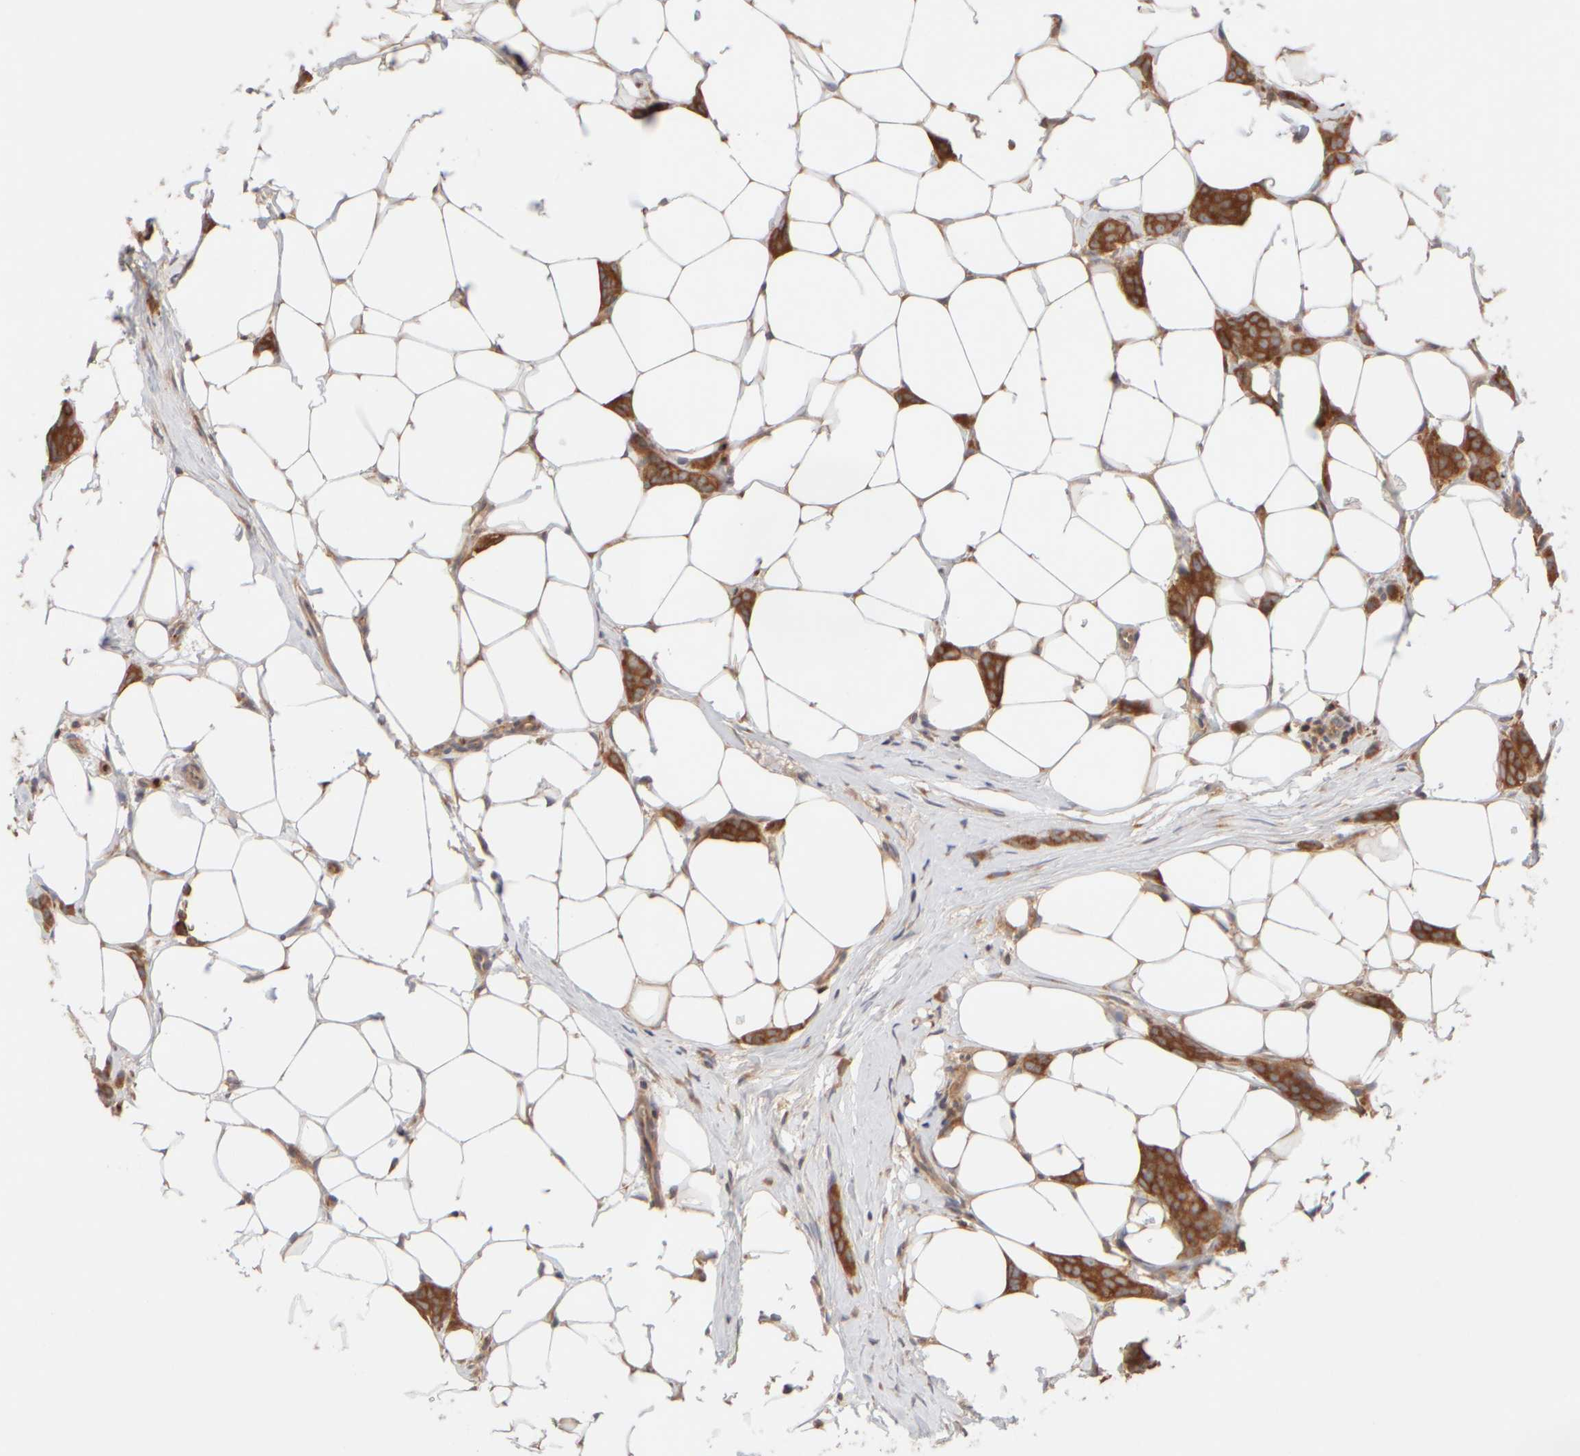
{"staining": {"intensity": "strong", "quantity": ">75%", "location": "cytoplasmic/membranous"}, "tissue": "breast cancer", "cell_type": "Tumor cells", "image_type": "cancer", "snomed": [{"axis": "morphology", "description": "Lobular carcinoma"}, {"axis": "topography", "description": "Skin"}, {"axis": "topography", "description": "Breast"}], "caption": "An IHC image of neoplastic tissue is shown. Protein staining in brown labels strong cytoplasmic/membranous positivity in lobular carcinoma (breast) within tumor cells. The protein is shown in brown color, while the nuclei are stained blue.", "gene": "RABEP1", "patient": {"sex": "female", "age": 46}}